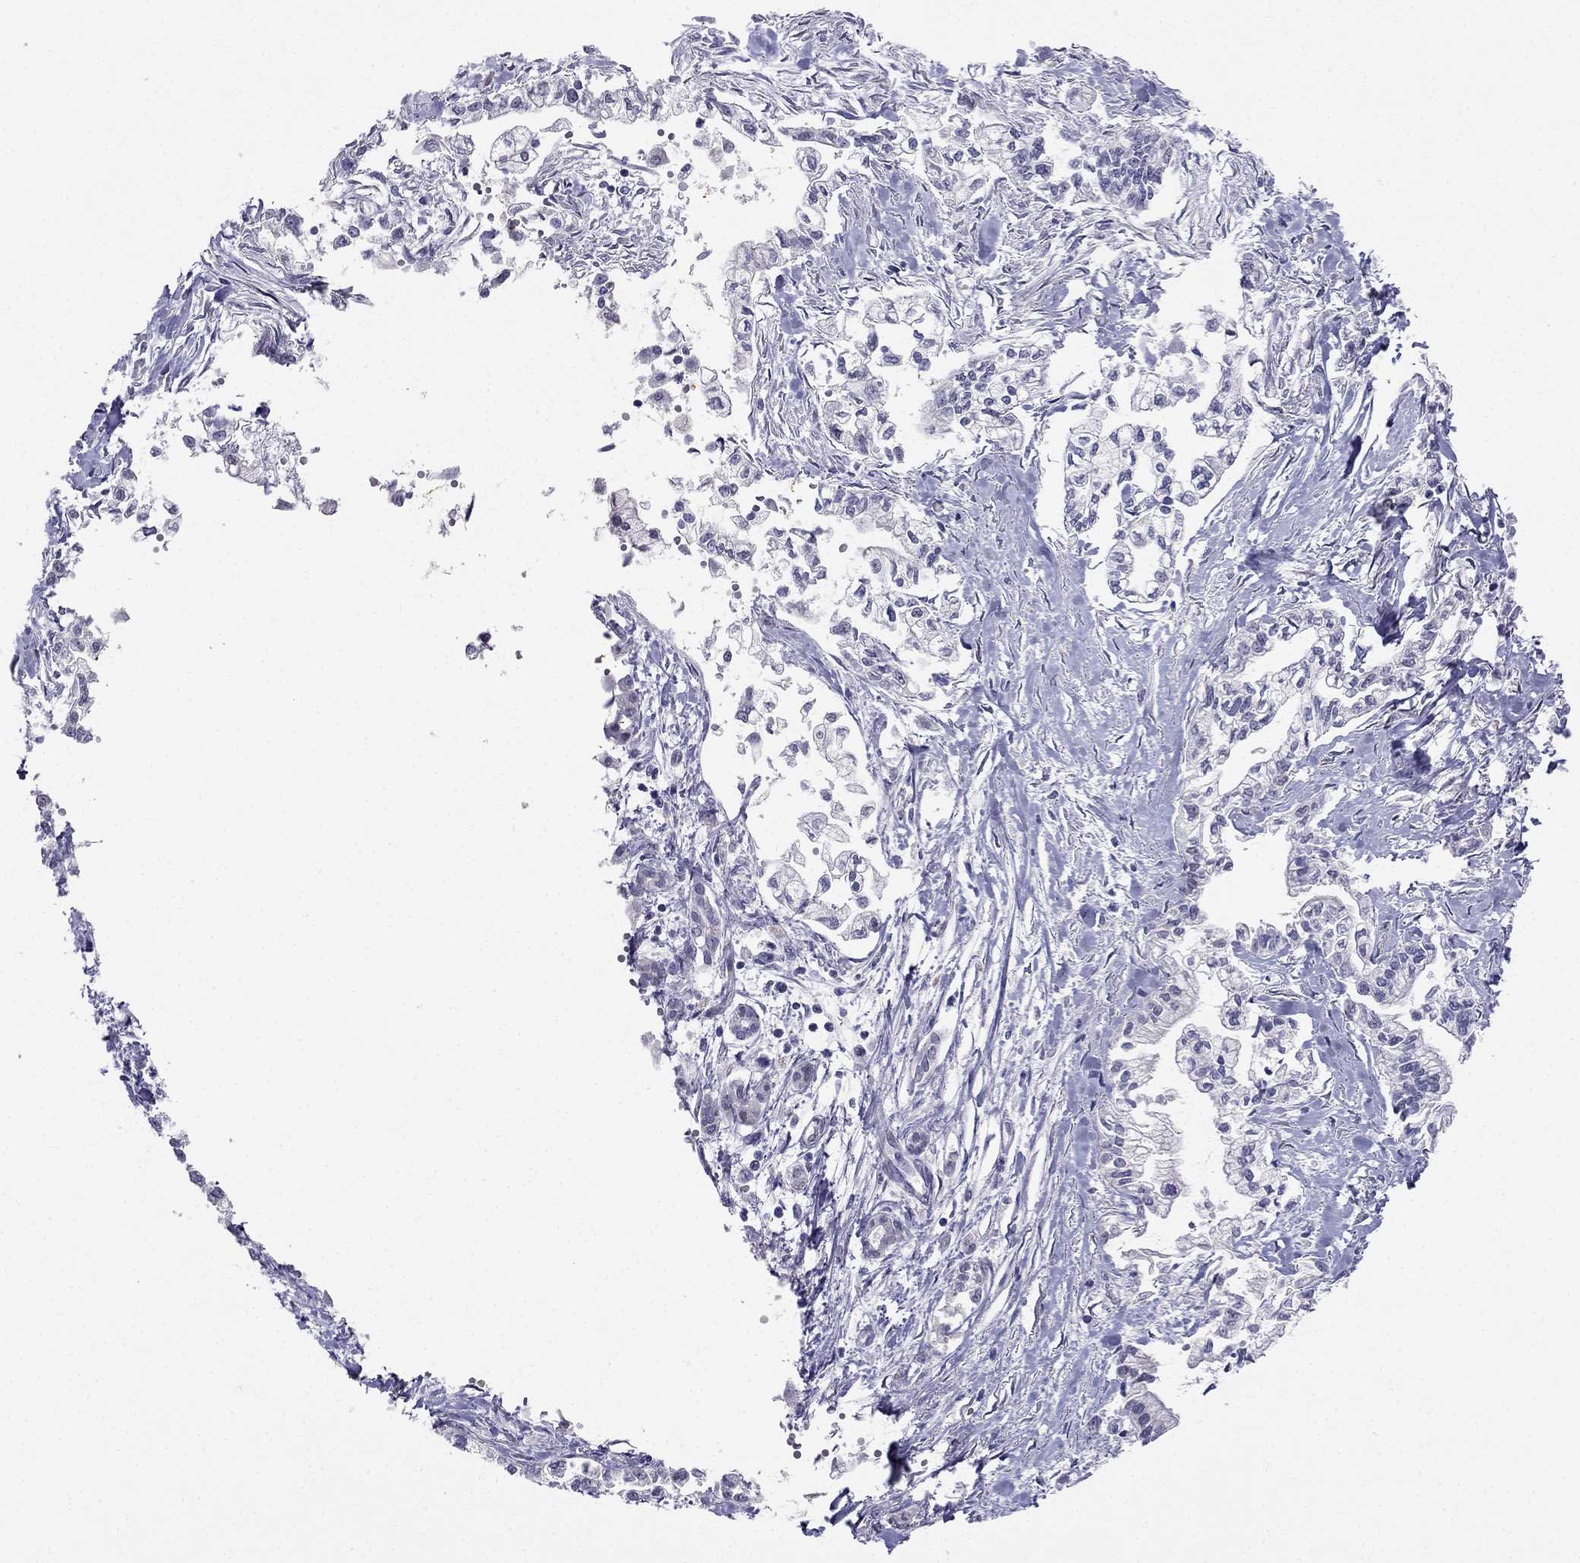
{"staining": {"intensity": "negative", "quantity": "none", "location": "none"}, "tissue": "pancreatic cancer", "cell_type": "Tumor cells", "image_type": "cancer", "snomed": [{"axis": "morphology", "description": "Adenocarcinoma, NOS"}, {"axis": "topography", "description": "Pancreas"}], "caption": "The micrograph reveals no significant expression in tumor cells of pancreatic adenocarcinoma.", "gene": "BAG5", "patient": {"sex": "male", "age": 54}}